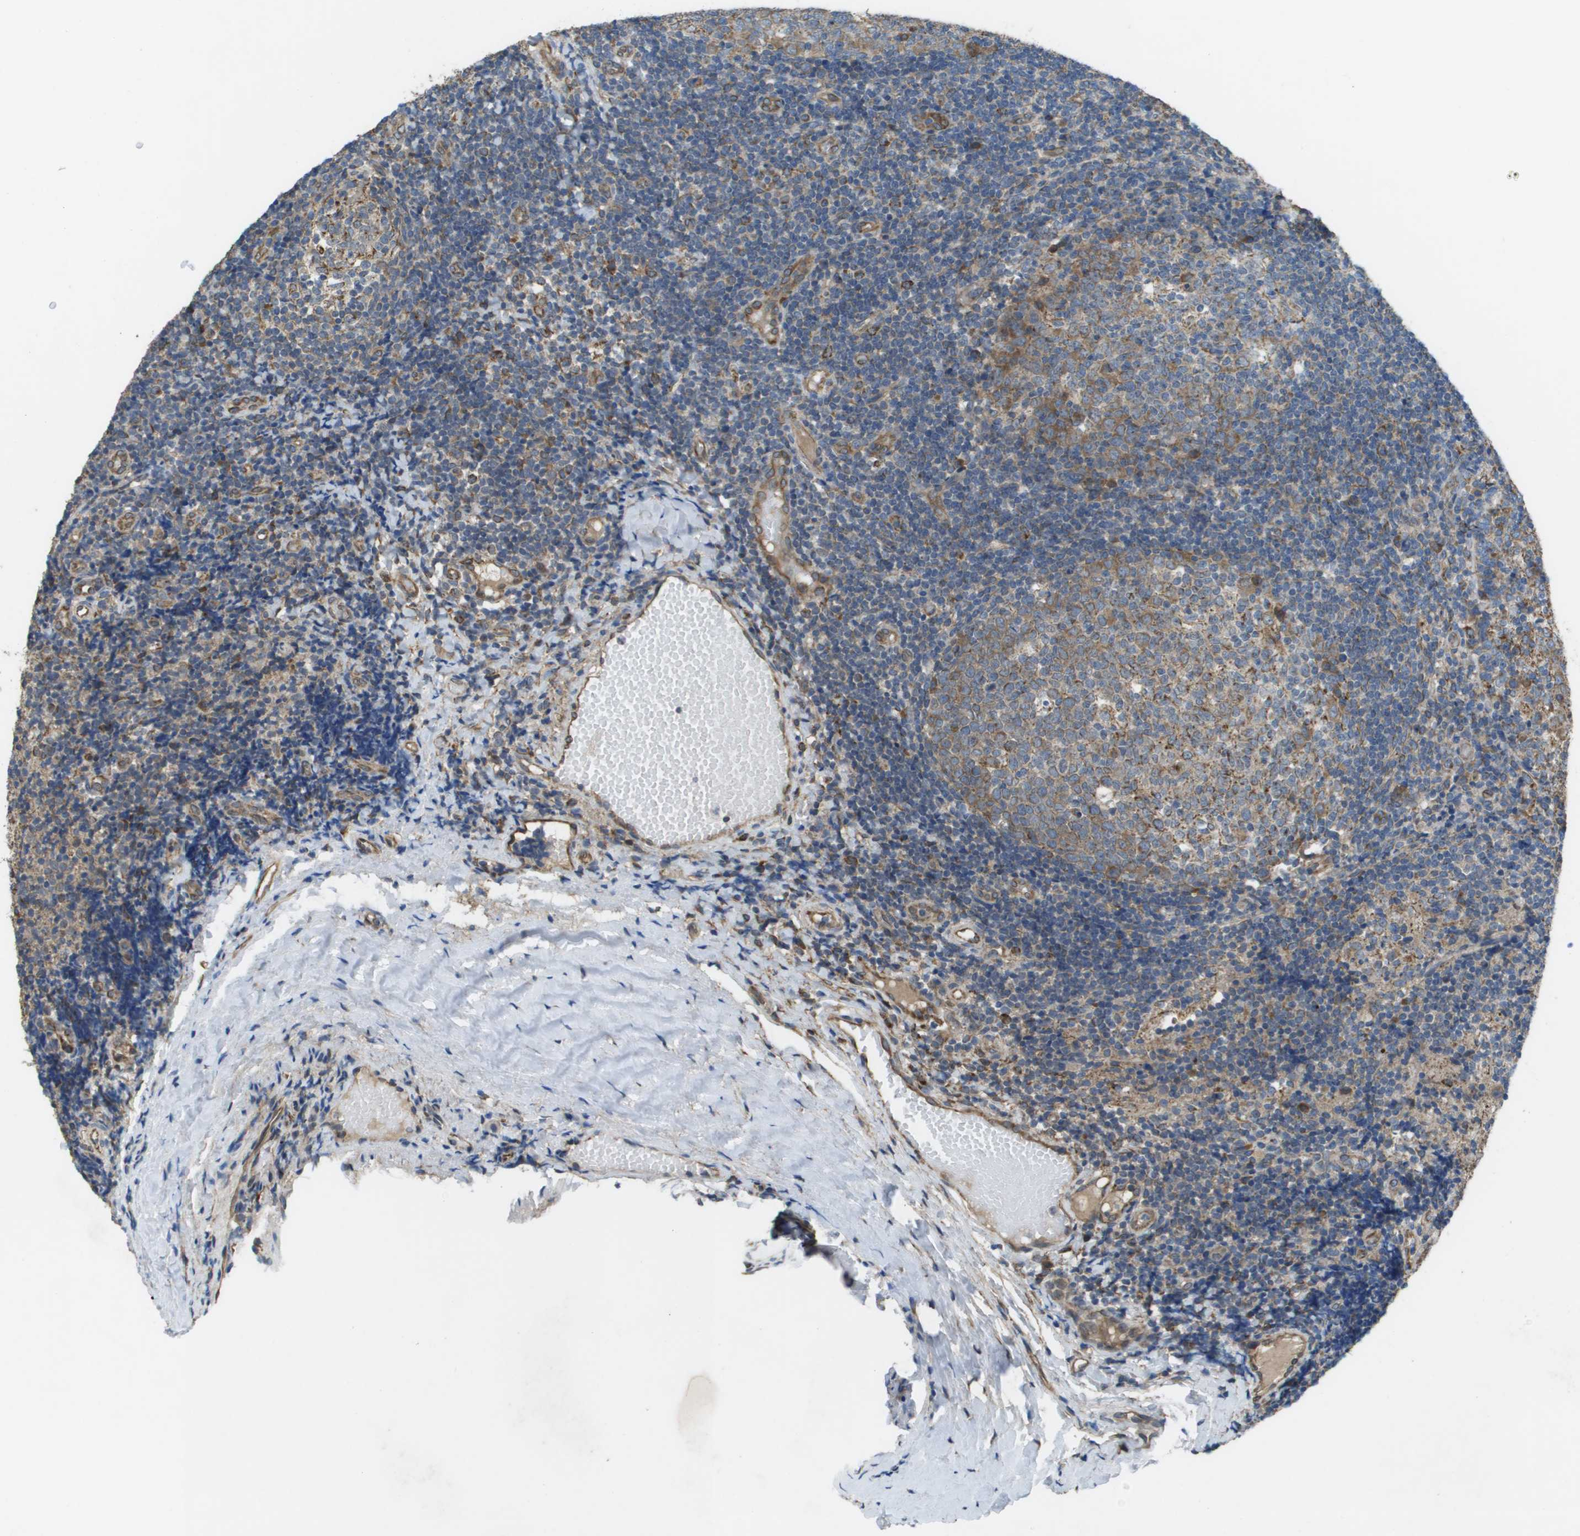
{"staining": {"intensity": "weak", "quantity": "<25%", "location": "cytoplasmic/membranous"}, "tissue": "tonsil", "cell_type": "Germinal center cells", "image_type": "normal", "snomed": [{"axis": "morphology", "description": "Normal tissue, NOS"}, {"axis": "topography", "description": "Tonsil"}], "caption": "There is no significant expression in germinal center cells of tonsil. (DAB (3,3'-diaminobenzidine) IHC, high magnification).", "gene": "CLCN2", "patient": {"sex": "female", "age": 19}}